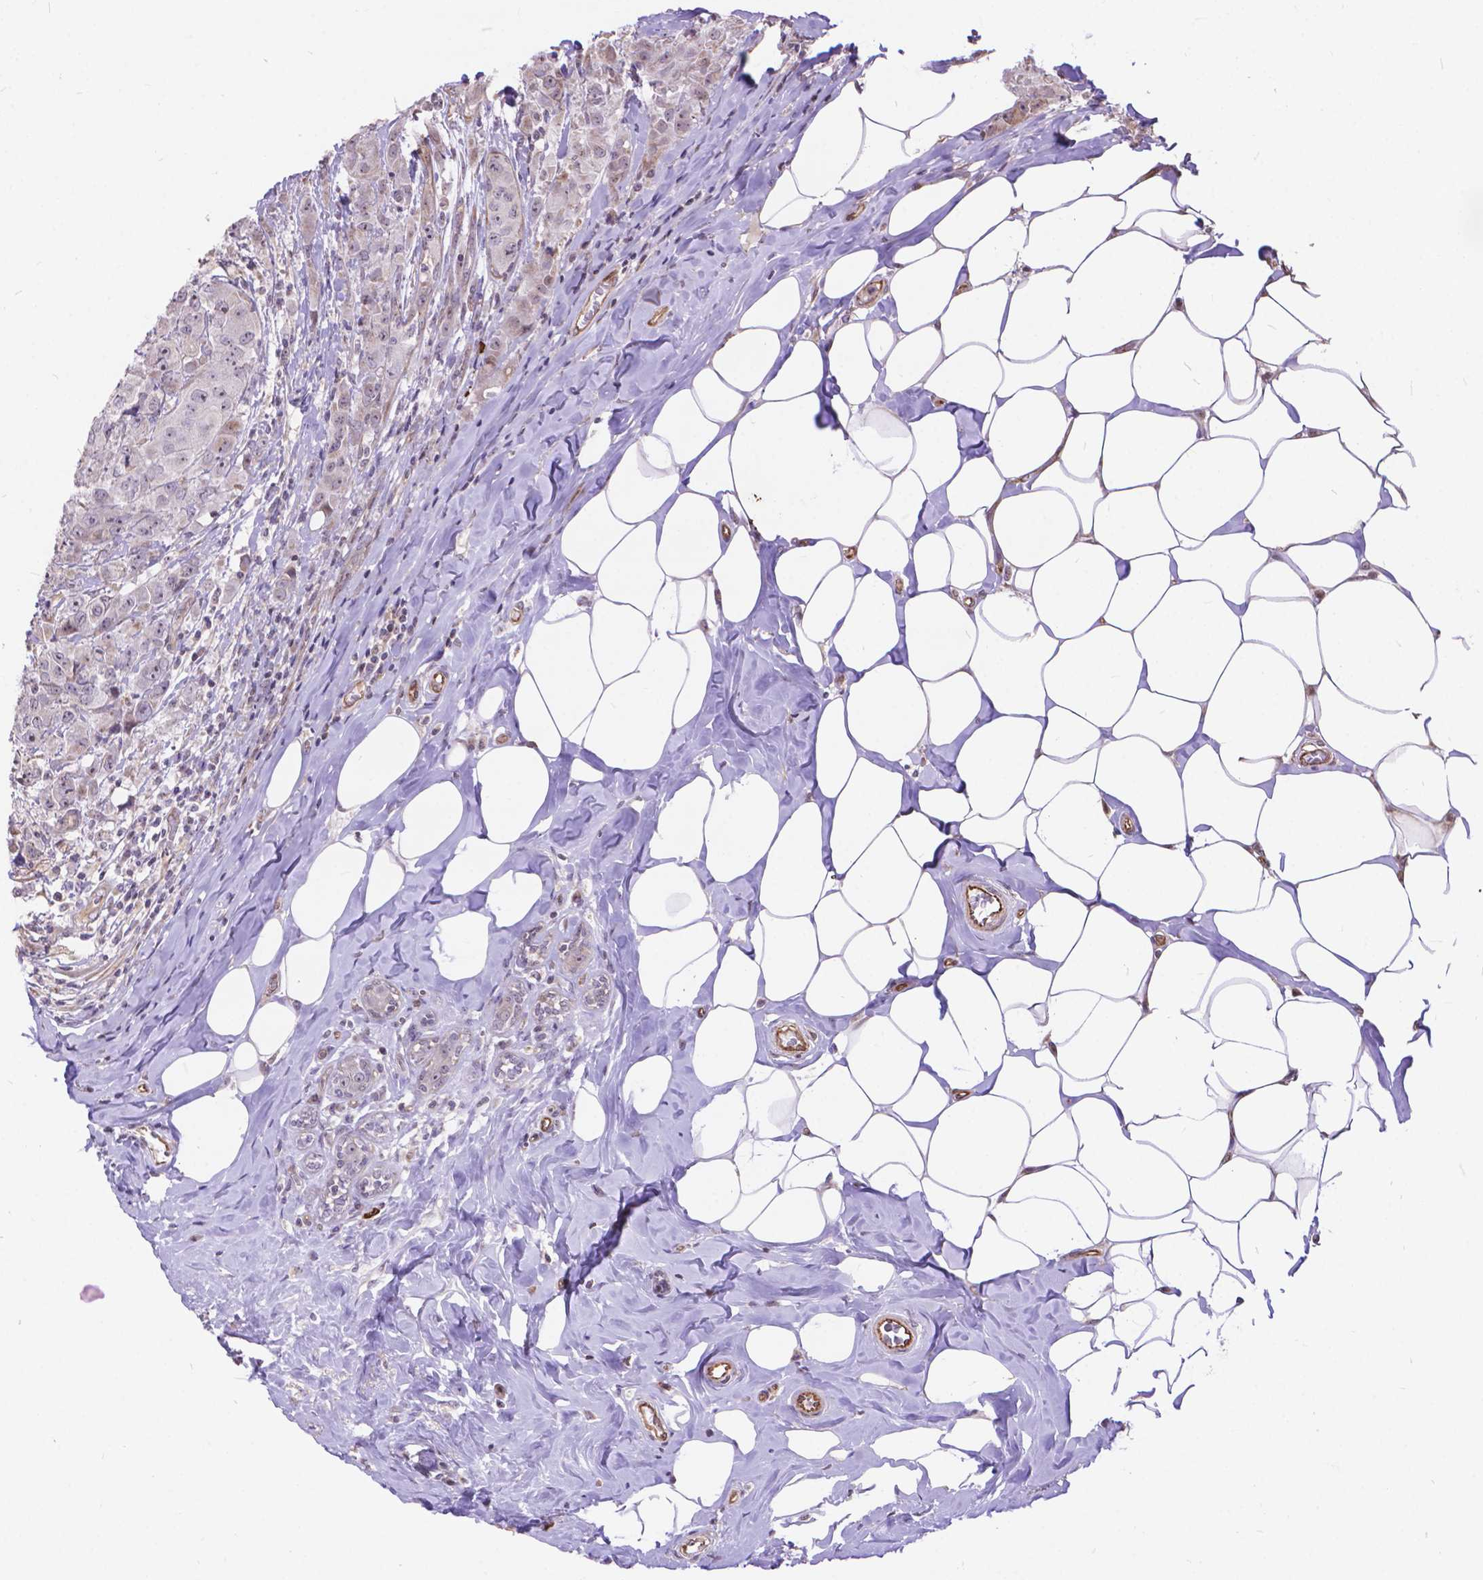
{"staining": {"intensity": "weak", "quantity": "<25%", "location": "nuclear"}, "tissue": "breast cancer", "cell_type": "Tumor cells", "image_type": "cancer", "snomed": [{"axis": "morphology", "description": "Normal tissue, NOS"}, {"axis": "morphology", "description": "Duct carcinoma"}, {"axis": "topography", "description": "Breast"}], "caption": "Tumor cells show no significant positivity in infiltrating ductal carcinoma (breast). (DAB (3,3'-diaminobenzidine) immunohistochemistry (IHC) with hematoxylin counter stain).", "gene": "TMEM135", "patient": {"sex": "female", "age": 43}}